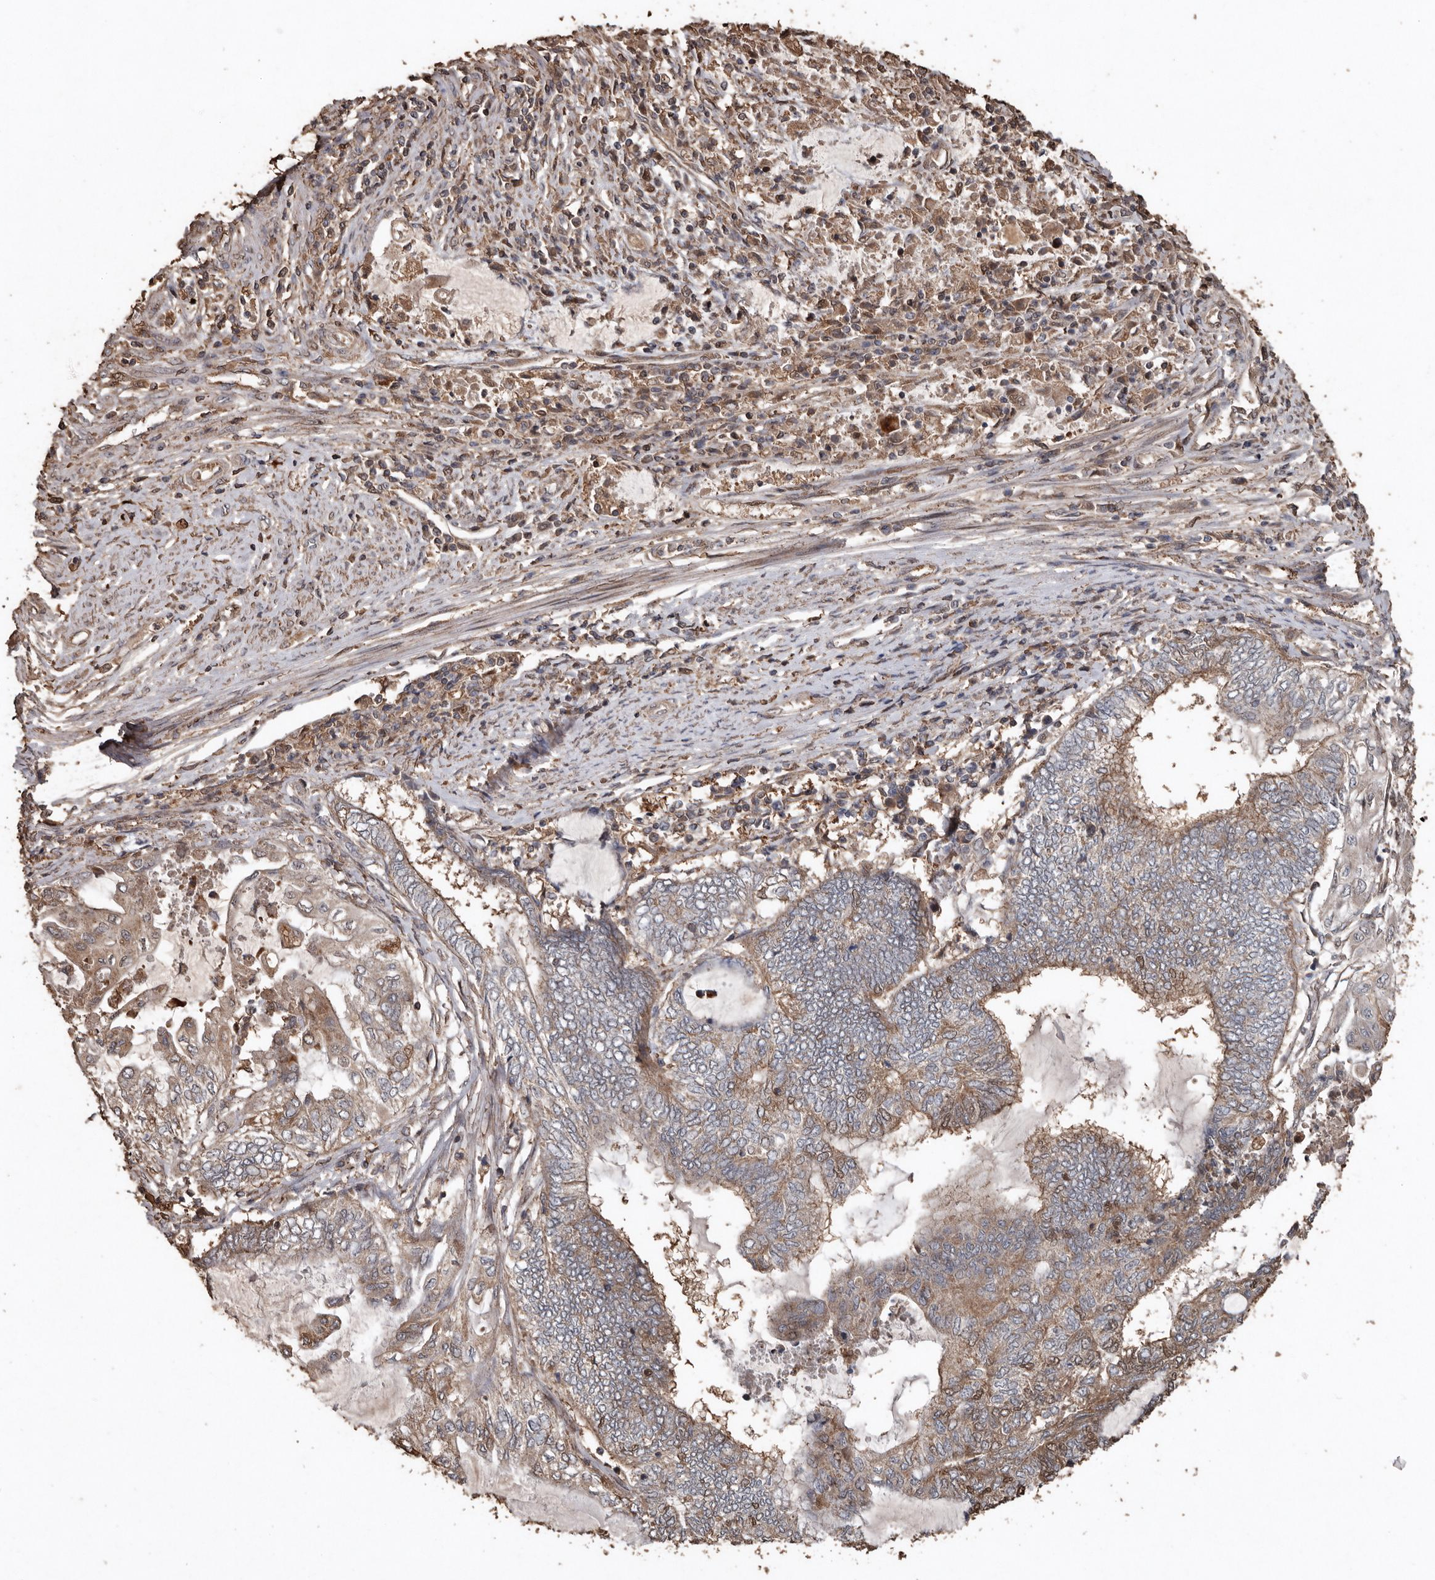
{"staining": {"intensity": "moderate", "quantity": "25%-75%", "location": "cytoplasmic/membranous"}, "tissue": "endometrial cancer", "cell_type": "Tumor cells", "image_type": "cancer", "snomed": [{"axis": "morphology", "description": "Adenocarcinoma, NOS"}, {"axis": "topography", "description": "Uterus"}, {"axis": "topography", "description": "Endometrium"}], "caption": "Tumor cells exhibit moderate cytoplasmic/membranous staining in approximately 25%-75% of cells in endometrial cancer (adenocarcinoma).", "gene": "RANBP17", "patient": {"sex": "female", "age": 70}}